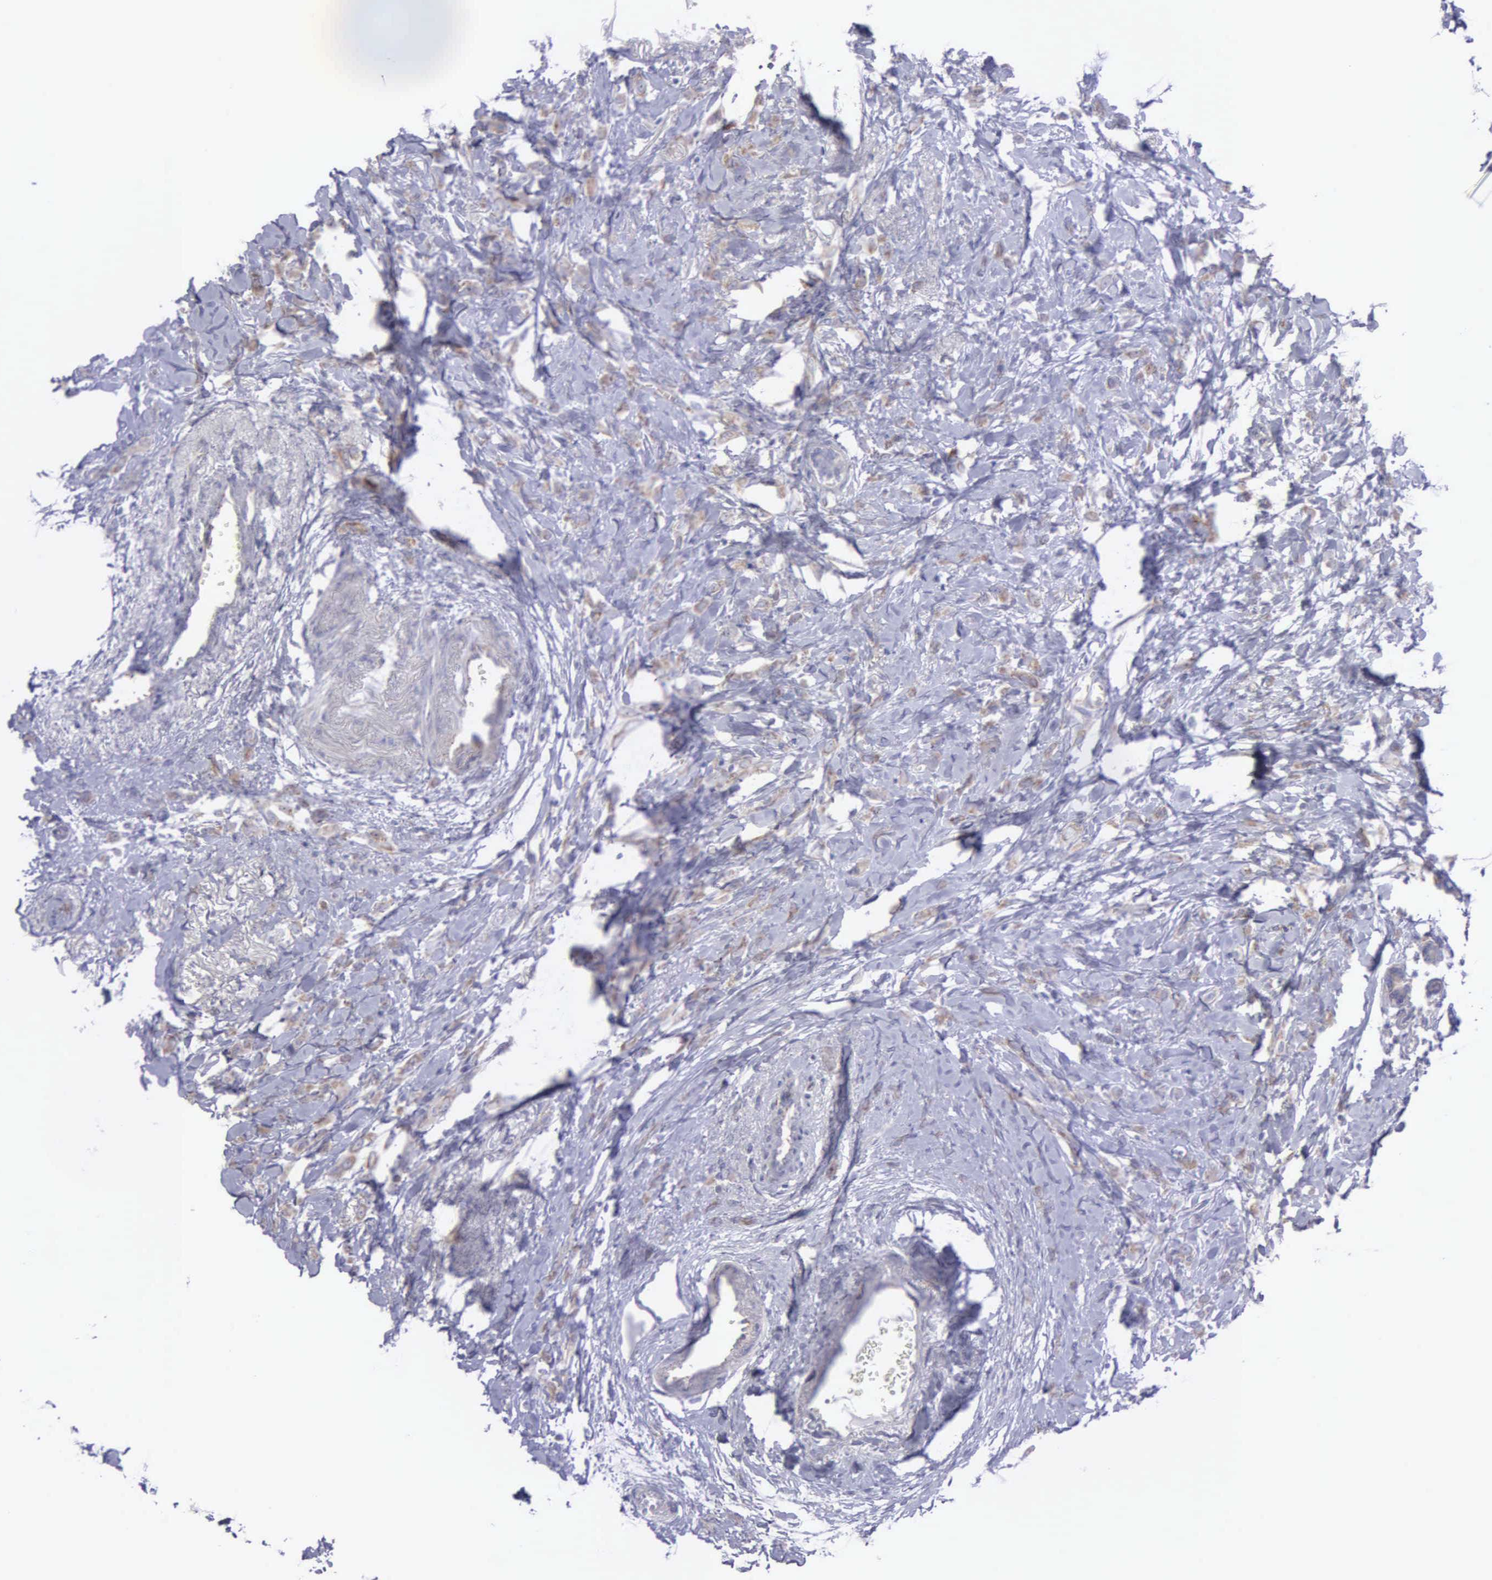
{"staining": {"intensity": "weak", "quantity": "25%-75%", "location": "cytoplasmic/membranous"}, "tissue": "breast cancer", "cell_type": "Tumor cells", "image_type": "cancer", "snomed": [{"axis": "morphology", "description": "Lobular carcinoma"}, {"axis": "topography", "description": "Breast"}], "caption": "IHC staining of breast cancer (lobular carcinoma), which demonstrates low levels of weak cytoplasmic/membranous expression in about 25%-75% of tumor cells indicating weak cytoplasmic/membranous protein positivity. The staining was performed using DAB (3,3'-diaminobenzidine) (brown) for protein detection and nuclei were counterstained in hematoxylin (blue).", "gene": "SYNJ2BP", "patient": {"sex": "female", "age": 57}}